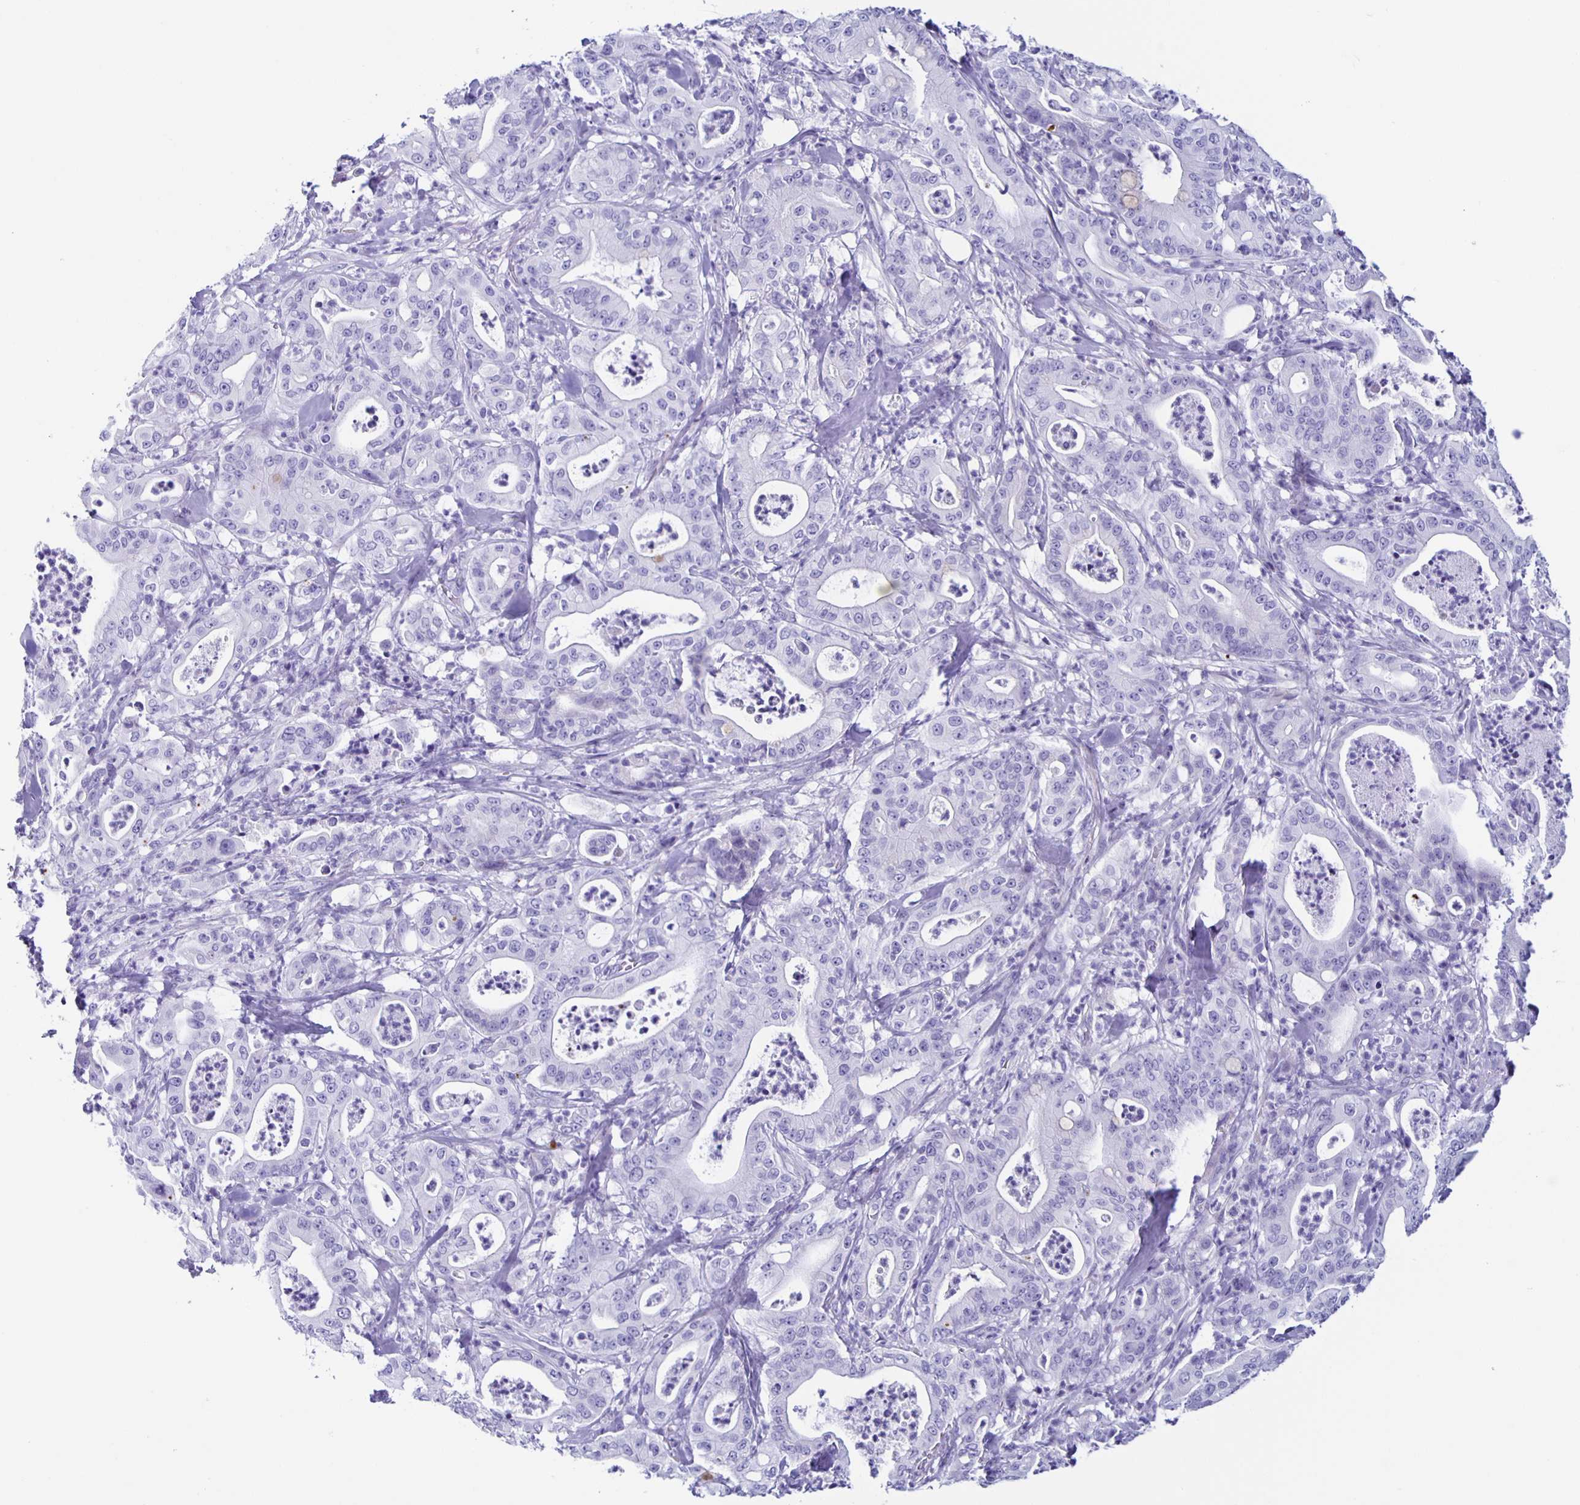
{"staining": {"intensity": "negative", "quantity": "none", "location": "none"}, "tissue": "pancreatic cancer", "cell_type": "Tumor cells", "image_type": "cancer", "snomed": [{"axis": "morphology", "description": "Adenocarcinoma, NOS"}, {"axis": "topography", "description": "Pancreas"}], "caption": "Tumor cells show no significant protein positivity in adenocarcinoma (pancreatic). (DAB (3,3'-diaminobenzidine) immunohistochemistry with hematoxylin counter stain).", "gene": "AQP6", "patient": {"sex": "male", "age": 71}}